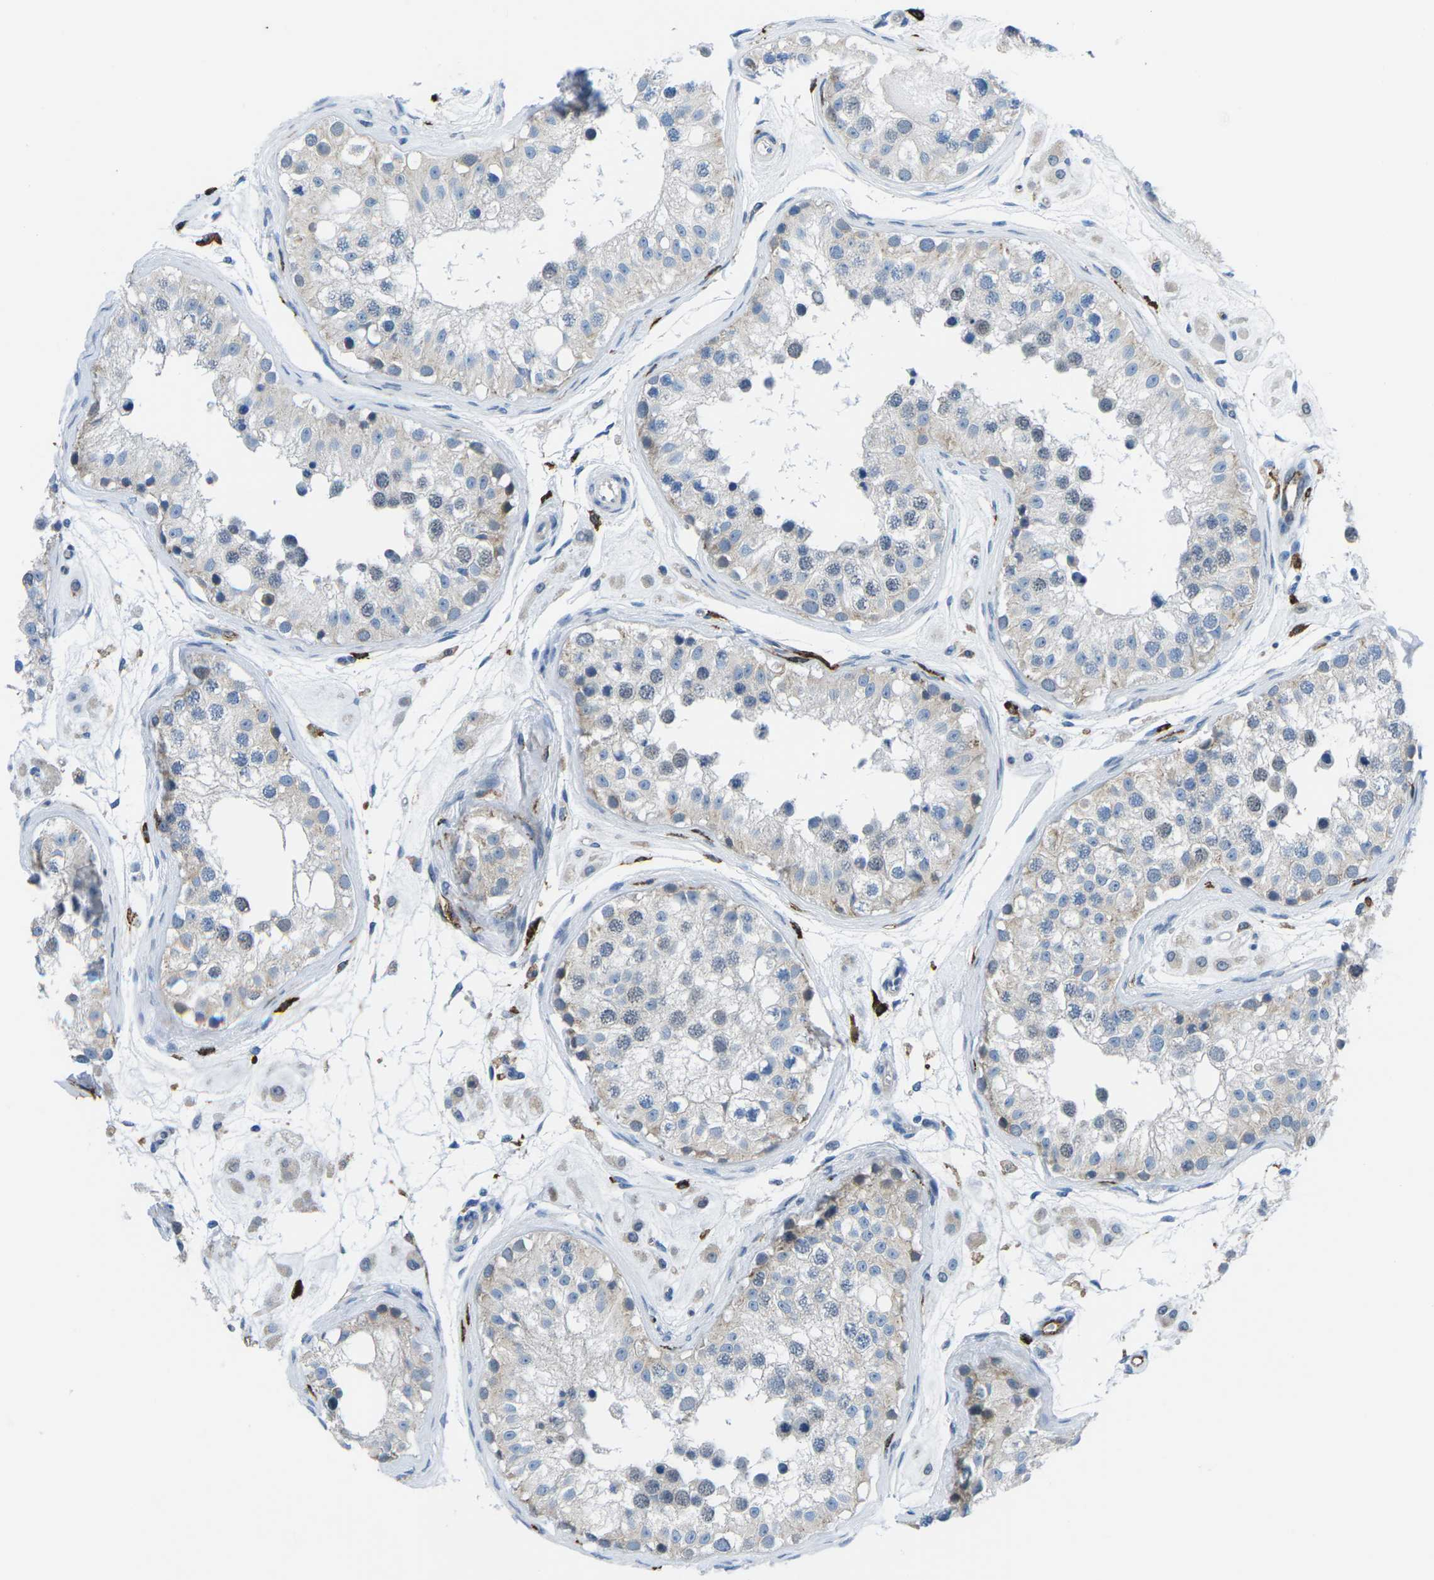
{"staining": {"intensity": "moderate", "quantity": "25%-75%", "location": "cytoplasmic/membranous"}, "tissue": "testis", "cell_type": "Cells in seminiferous ducts", "image_type": "normal", "snomed": [{"axis": "morphology", "description": "Normal tissue, NOS"}, {"axis": "morphology", "description": "Adenocarcinoma, metastatic, NOS"}, {"axis": "topography", "description": "Testis"}], "caption": "Human testis stained with a protein marker shows moderate staining in cells in seminiferous ducts.", "gene": "PTPN1", "patient": {"sex": "male", "age": 26}}